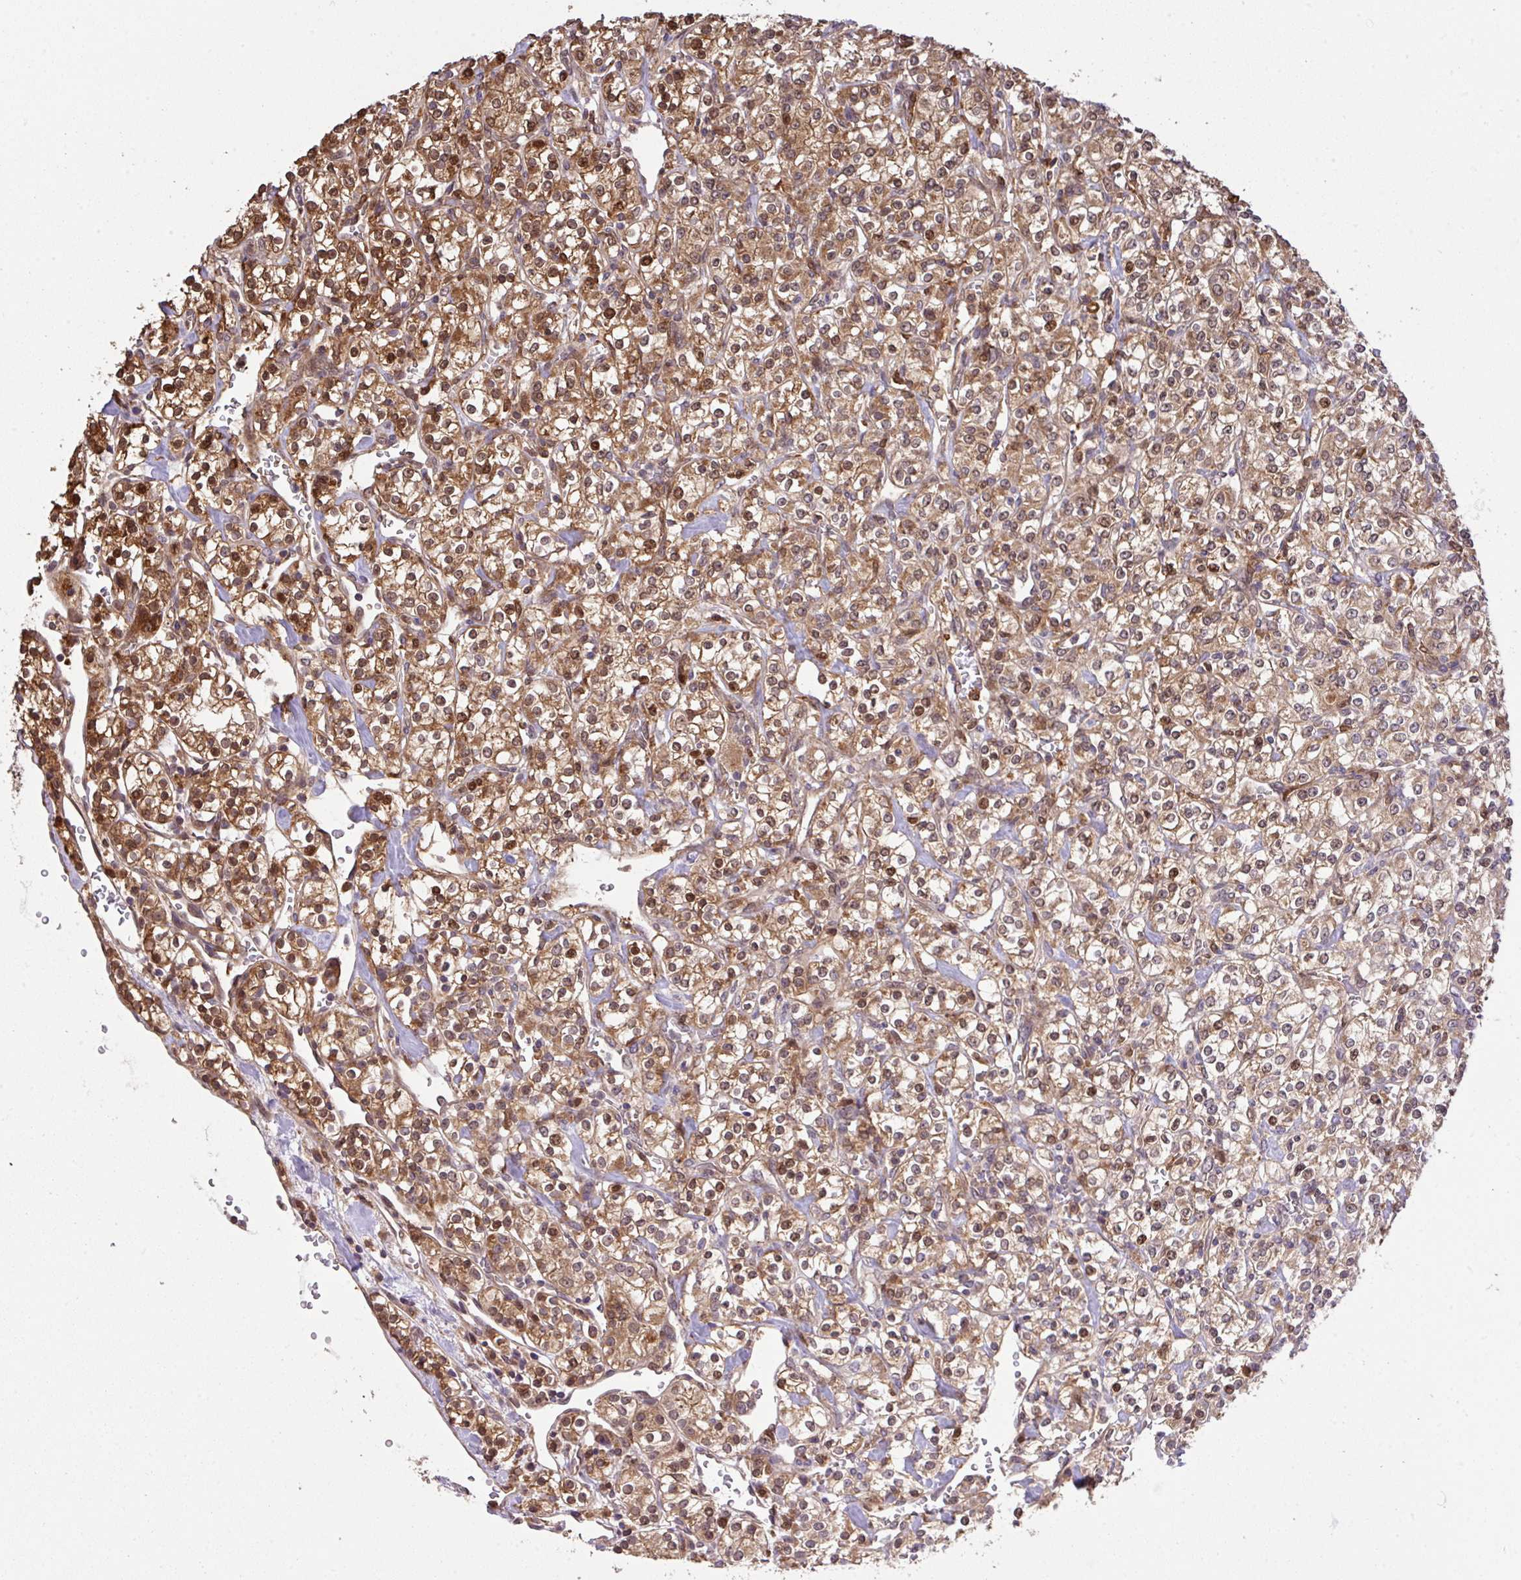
{"staining": {"intensity": "moderate", "quantity": "25%-75%", "location": "cytoplasmic/membranous,nuclear"}, "tissue": "renal cancer", "cell_type": "Tumor cells", "image_type": "cancer", "snomed": [{"axis": "morphology", "description": "Adenocarcinoma, NOS"}, {"axis": "topography", "description": "Kidney"}], "caption": "About 25%-75% of tumor cells in human renal cancer reveal moderate cytoplasmic/membranous and nuclear protein positivity as visualized by brown immunohistochemical staining.", "gene": "ARPIN", "patient": {"sex": "male", "age": 77}}